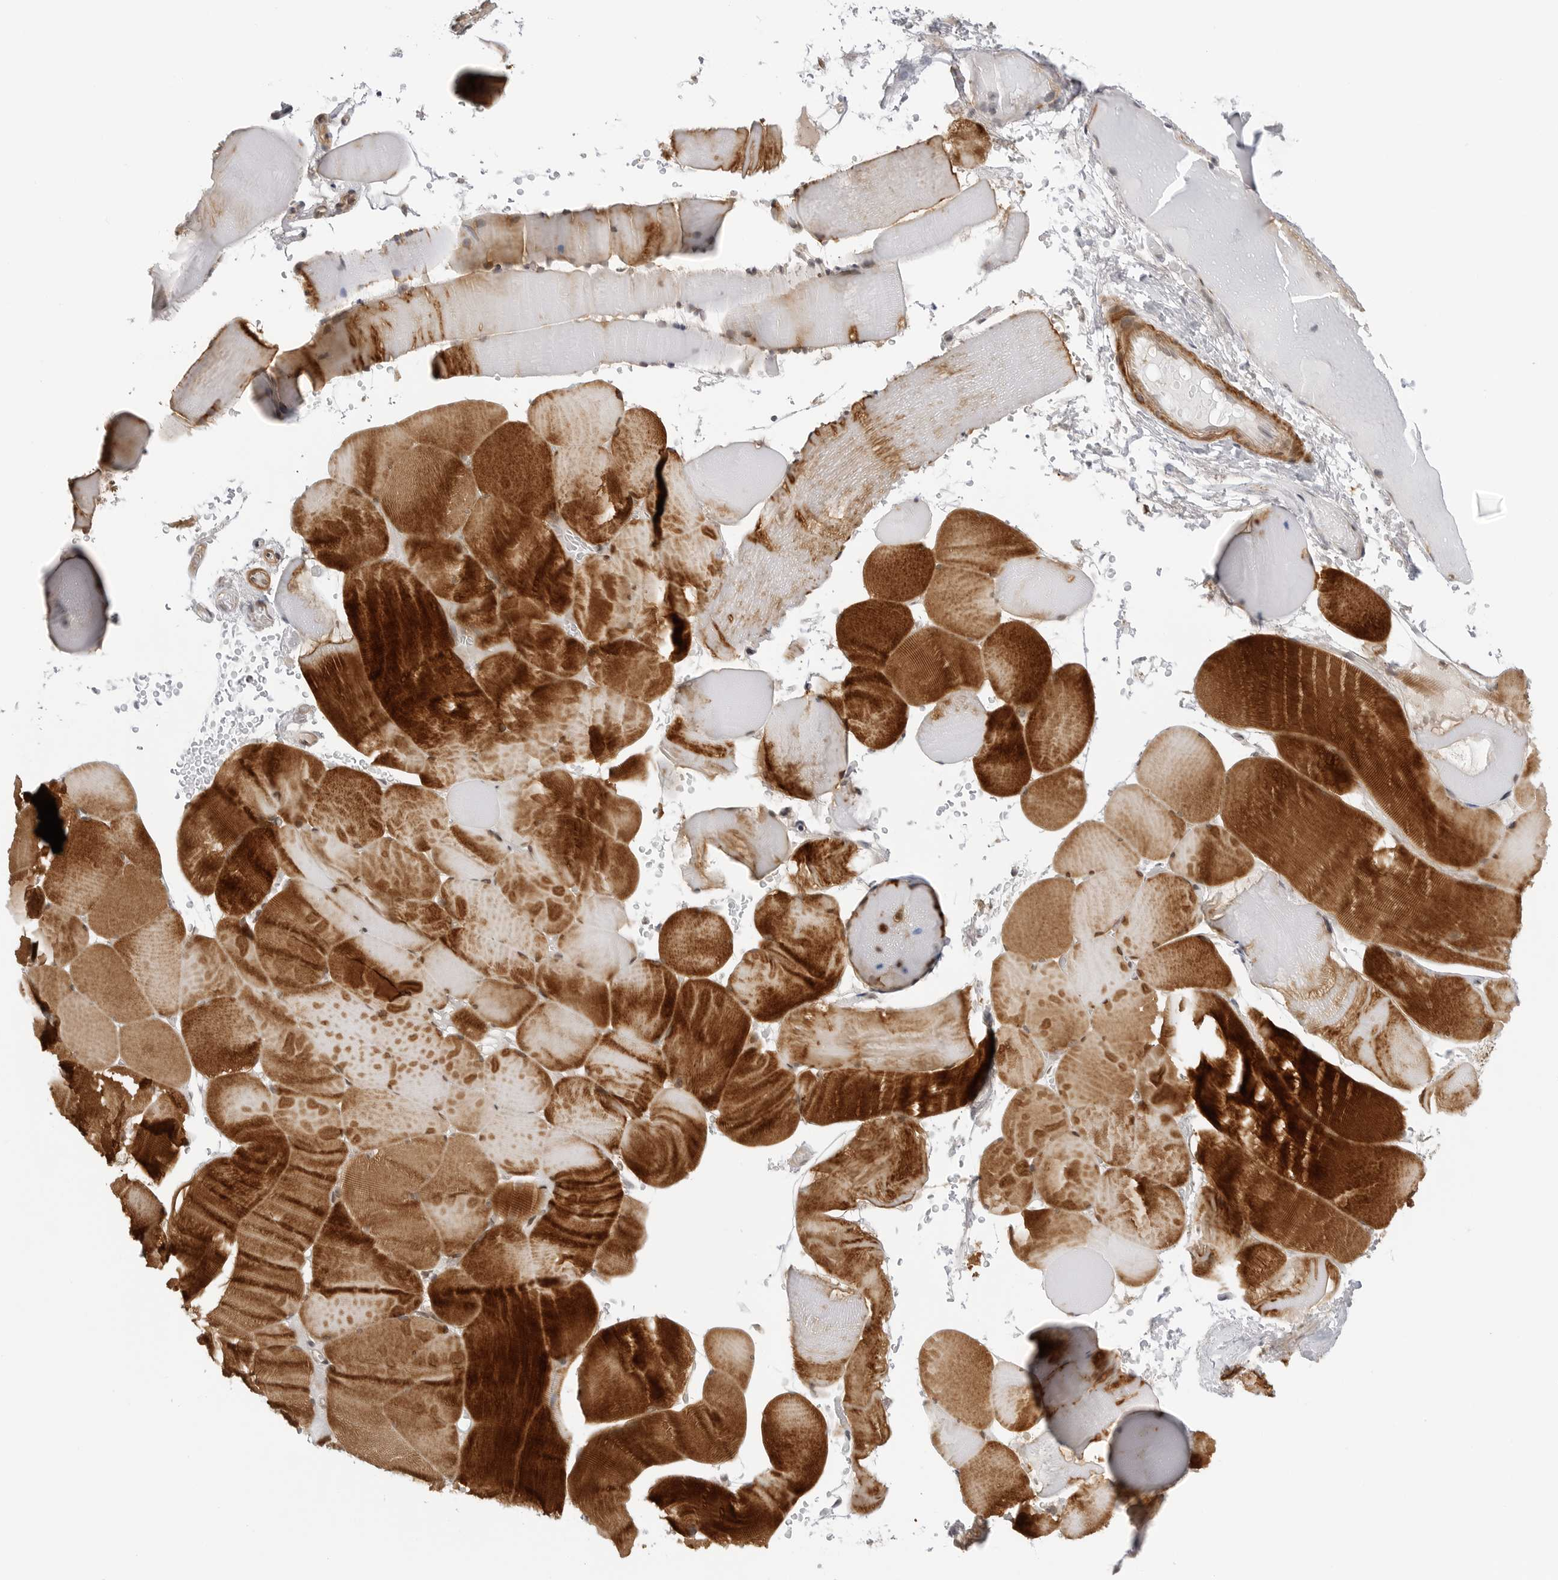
{"staining": {"intensity": "strong", "quantity": "25%-75%", "location": "cytoplasmic/membranous"}, "tissue": "skeletal muscle", "cell_type": "Myocytes", "image_type": "normal", "snomed": [{"axis": "morphology", "description": "Normal tissue, NOS"}, {"axis": "topography", "description": "Skeletal muscle"}], "caption": "DAB (3,3'-diaminobenzidine) immunohistochemical staining of unremarkable human skeletal muscle exhibits strong cytoplasmic/membranous protein positivity in about 25%-75% of myocytes. (DAB (3,3'-diaminobenzidine) IHC, brown staining for protein, blue staining for nuclei).", "gene": "MAP2K5", "patient": {"sex": "male", "age": 62}}